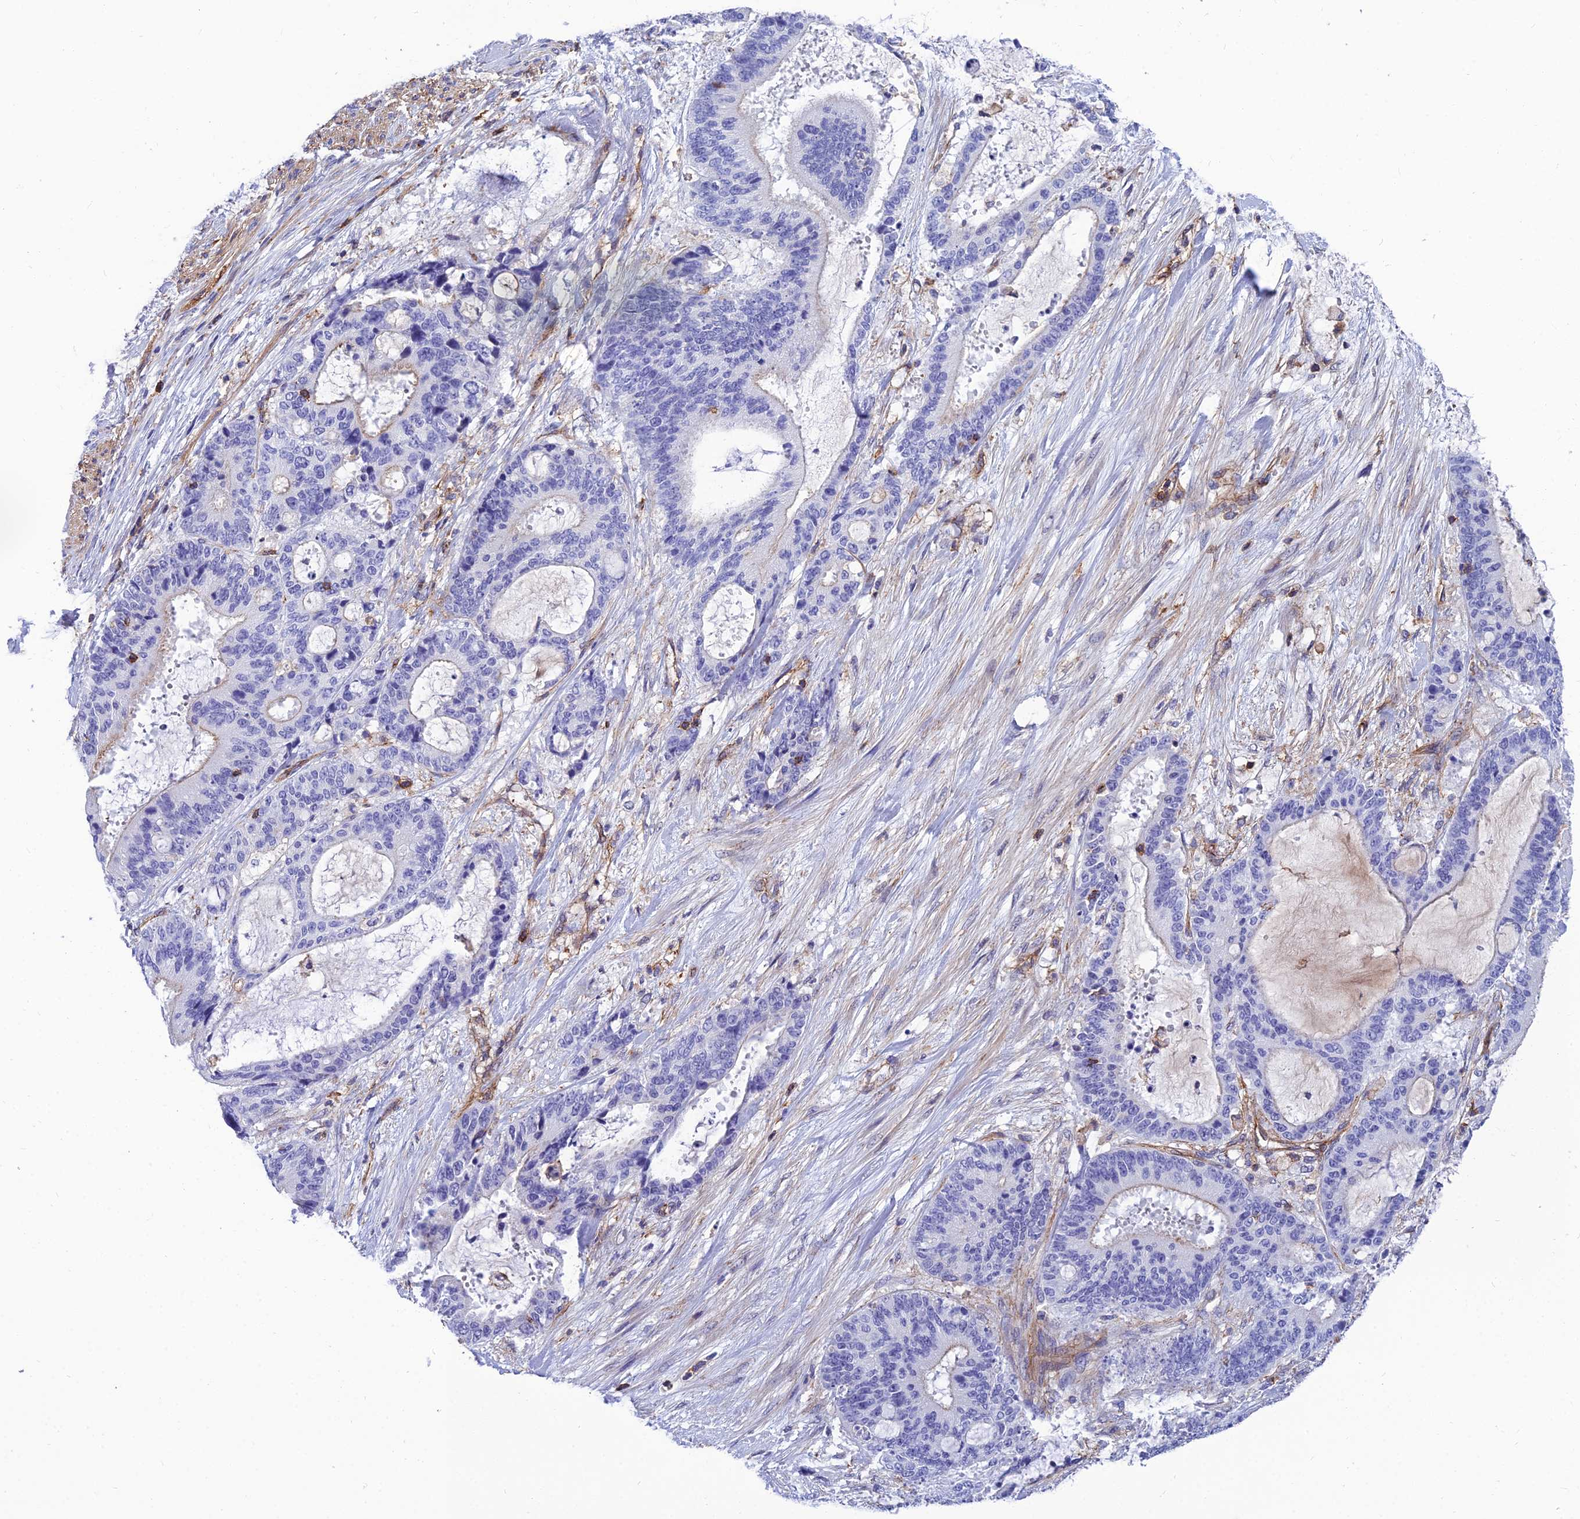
{"staining": {"intensity": "negative", "quantity": "none", "location": "none"}, "tissue": "liver cancer", "cell_type": "Tumor cells", "image_type": "cancer", "snomed": [{"axis": "morphology", "description": "Normal tissue, NOS"}, {"axis": "morphology", "description": "Cholangiocarcinoma"}, {"axis": "topography", "description": "Liver"}, {"axis": "topography", "description": "Peripheral nerve tissue"}], "caption": "IHC histopathology image of neoplastic tissue: human liver cancer (cholangiocarcinoma) stained with DAB (3,3'-diaminobenzidine) reveals no significant protein expression in tumor cells.", "gene": "PPP1R18", "patient": {"sex": "female", "age": 73}}